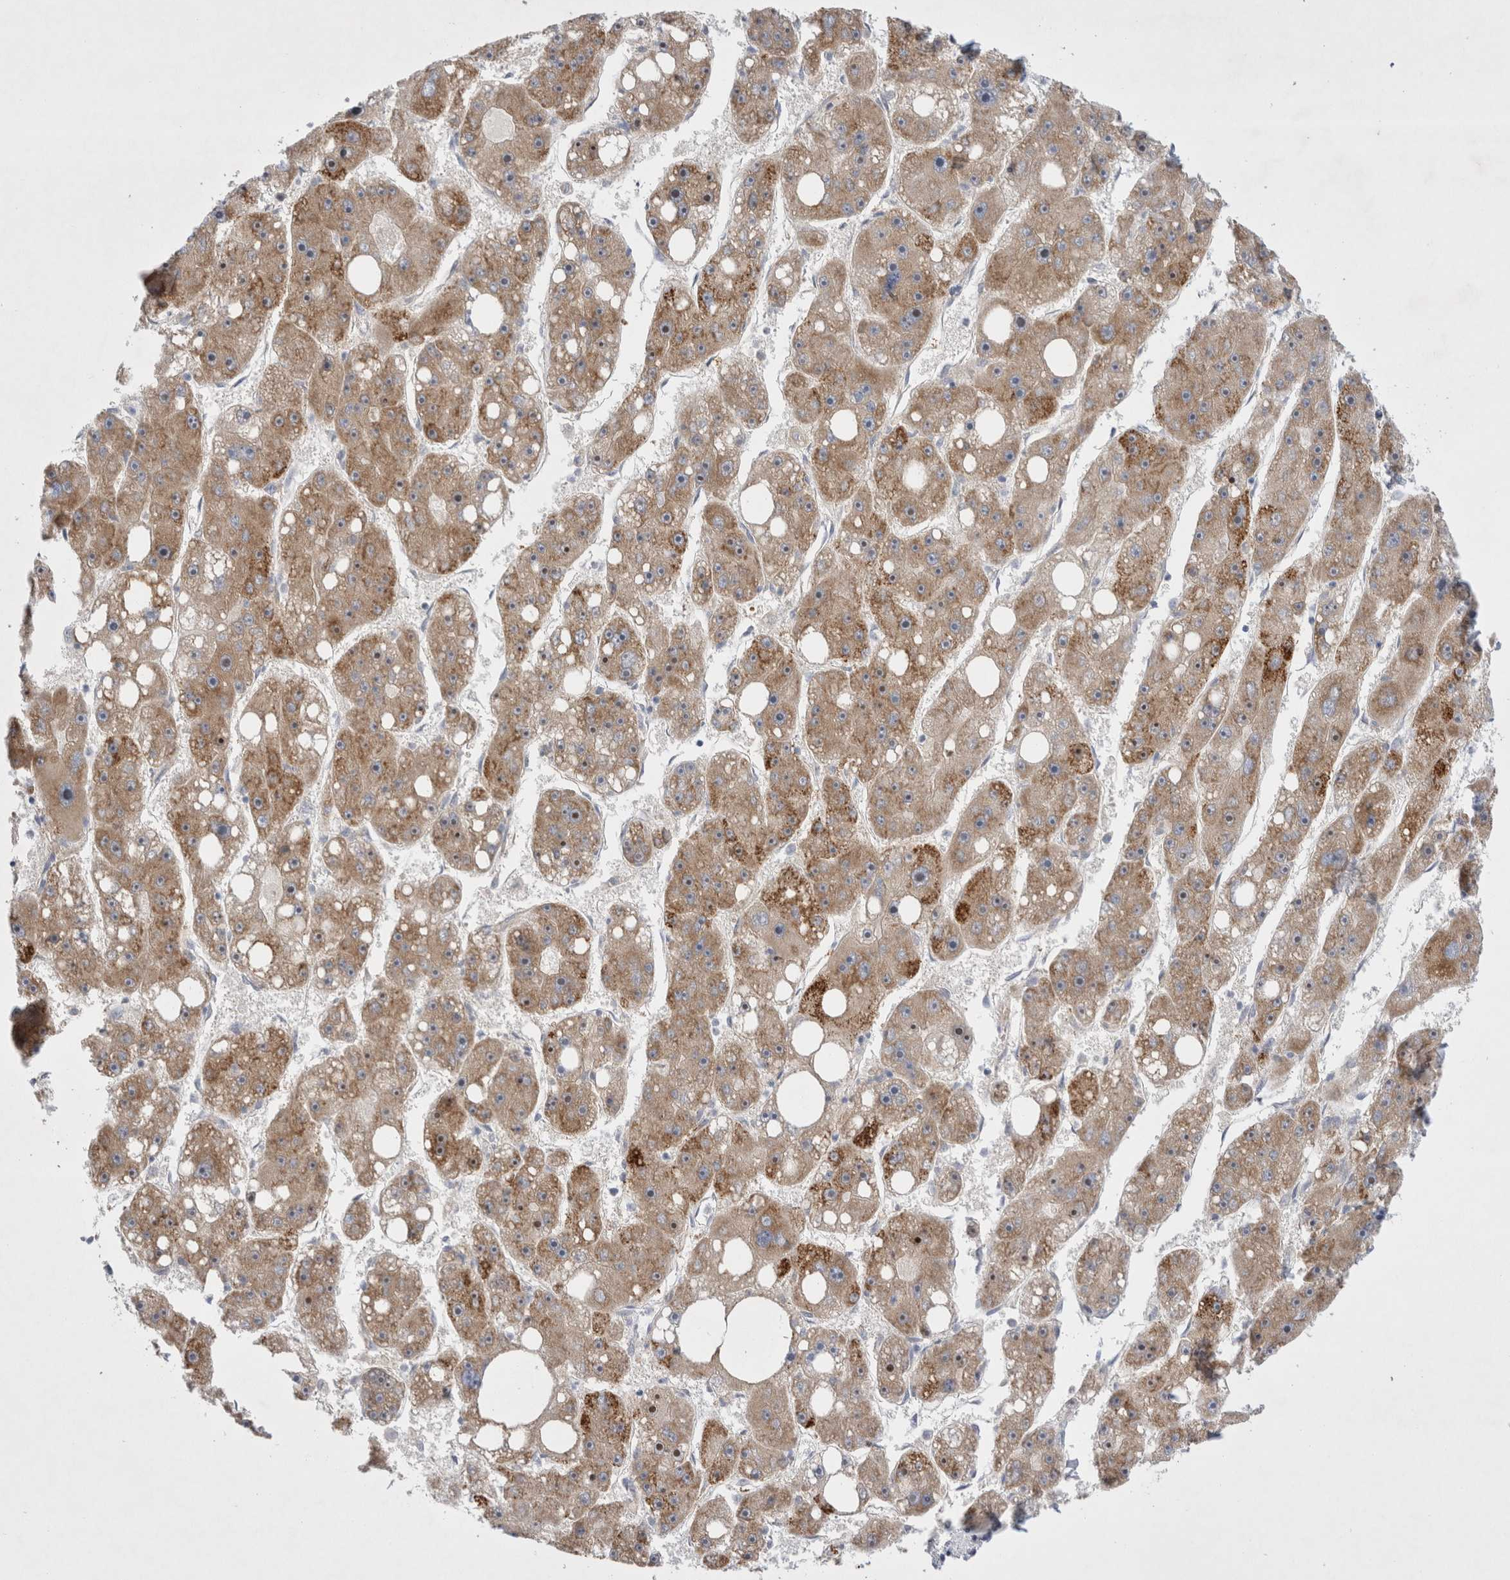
{"staining": {"intensity": "moderate", "quantity": ">75%", "location": "cytoplasmic/membranous"}, "tissue": "liver cancer", "cell_type": "Tumor cells", "image_type": "cancer", "snomed": [{"axis": "morphology", "description": "Carcinoma, Hepatocellular, NOS"}, {"axis": "topography", "description": "Liver"}], "caption": "Immunohistochemistry (IHC) of liver hepatocellular carcinoma shows medium levels of moderate cytoplasmic/membranous positivity in about >75% of tumor cells.", "gene": "RBM12B", "patient": {"sex": "female", "age": 61}}